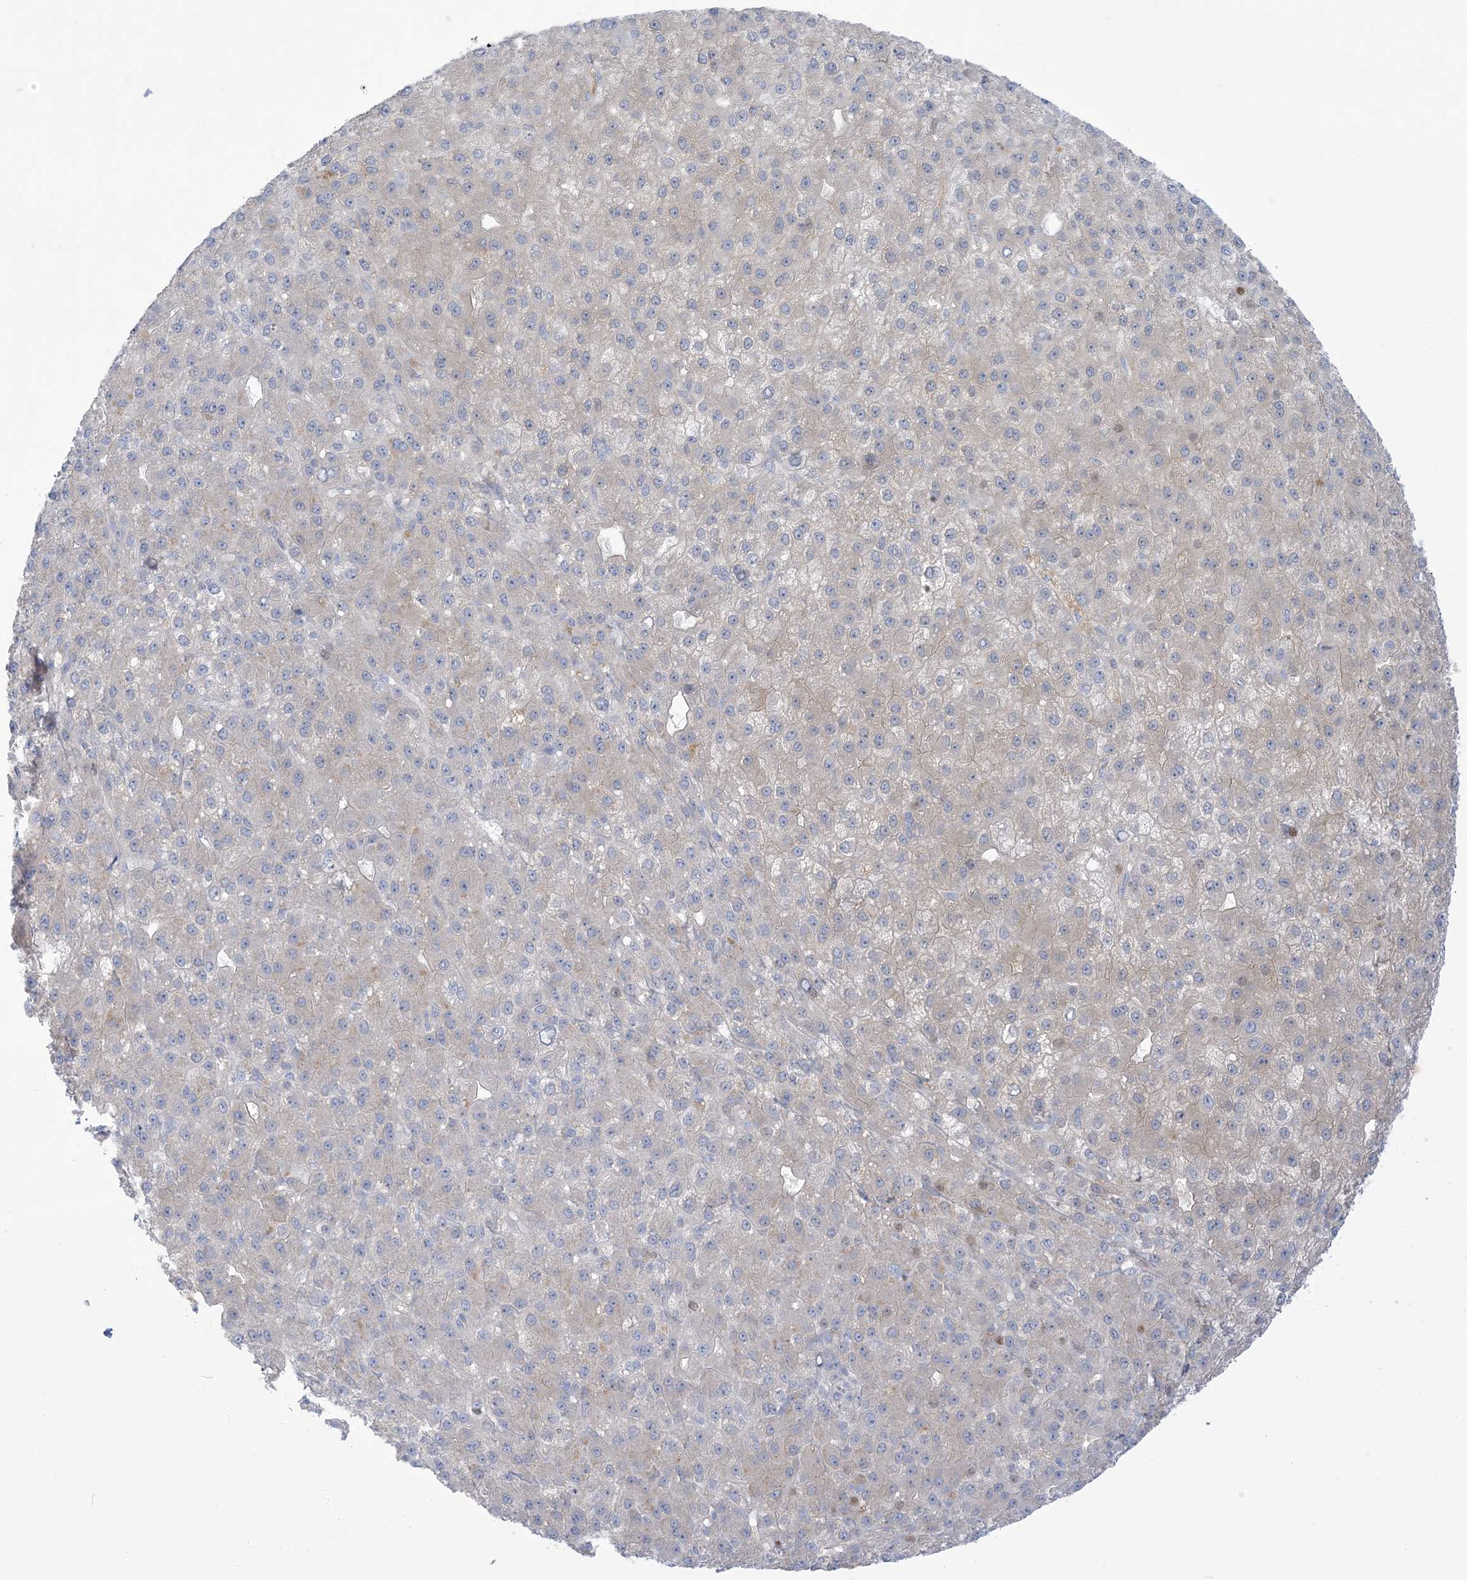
{"staining": {"intensity": "negative", "quantity": "none", "location": "none"}, "tissue": "liver cancer", "cell_type": "Tumor cells", "image_type": "cancer", "snomed": [{"axis": "morphology", "description": "Carcinoma, Hepatocellular, NOS"}, {"axis": "topography", "description": "Liver"}], "caption": "Tumor cells are negative for protein expression in human liver hepatocellular carcinoma.", "gene": "MTHFD2L", "patient": {"sex": "male", "age": 67}}